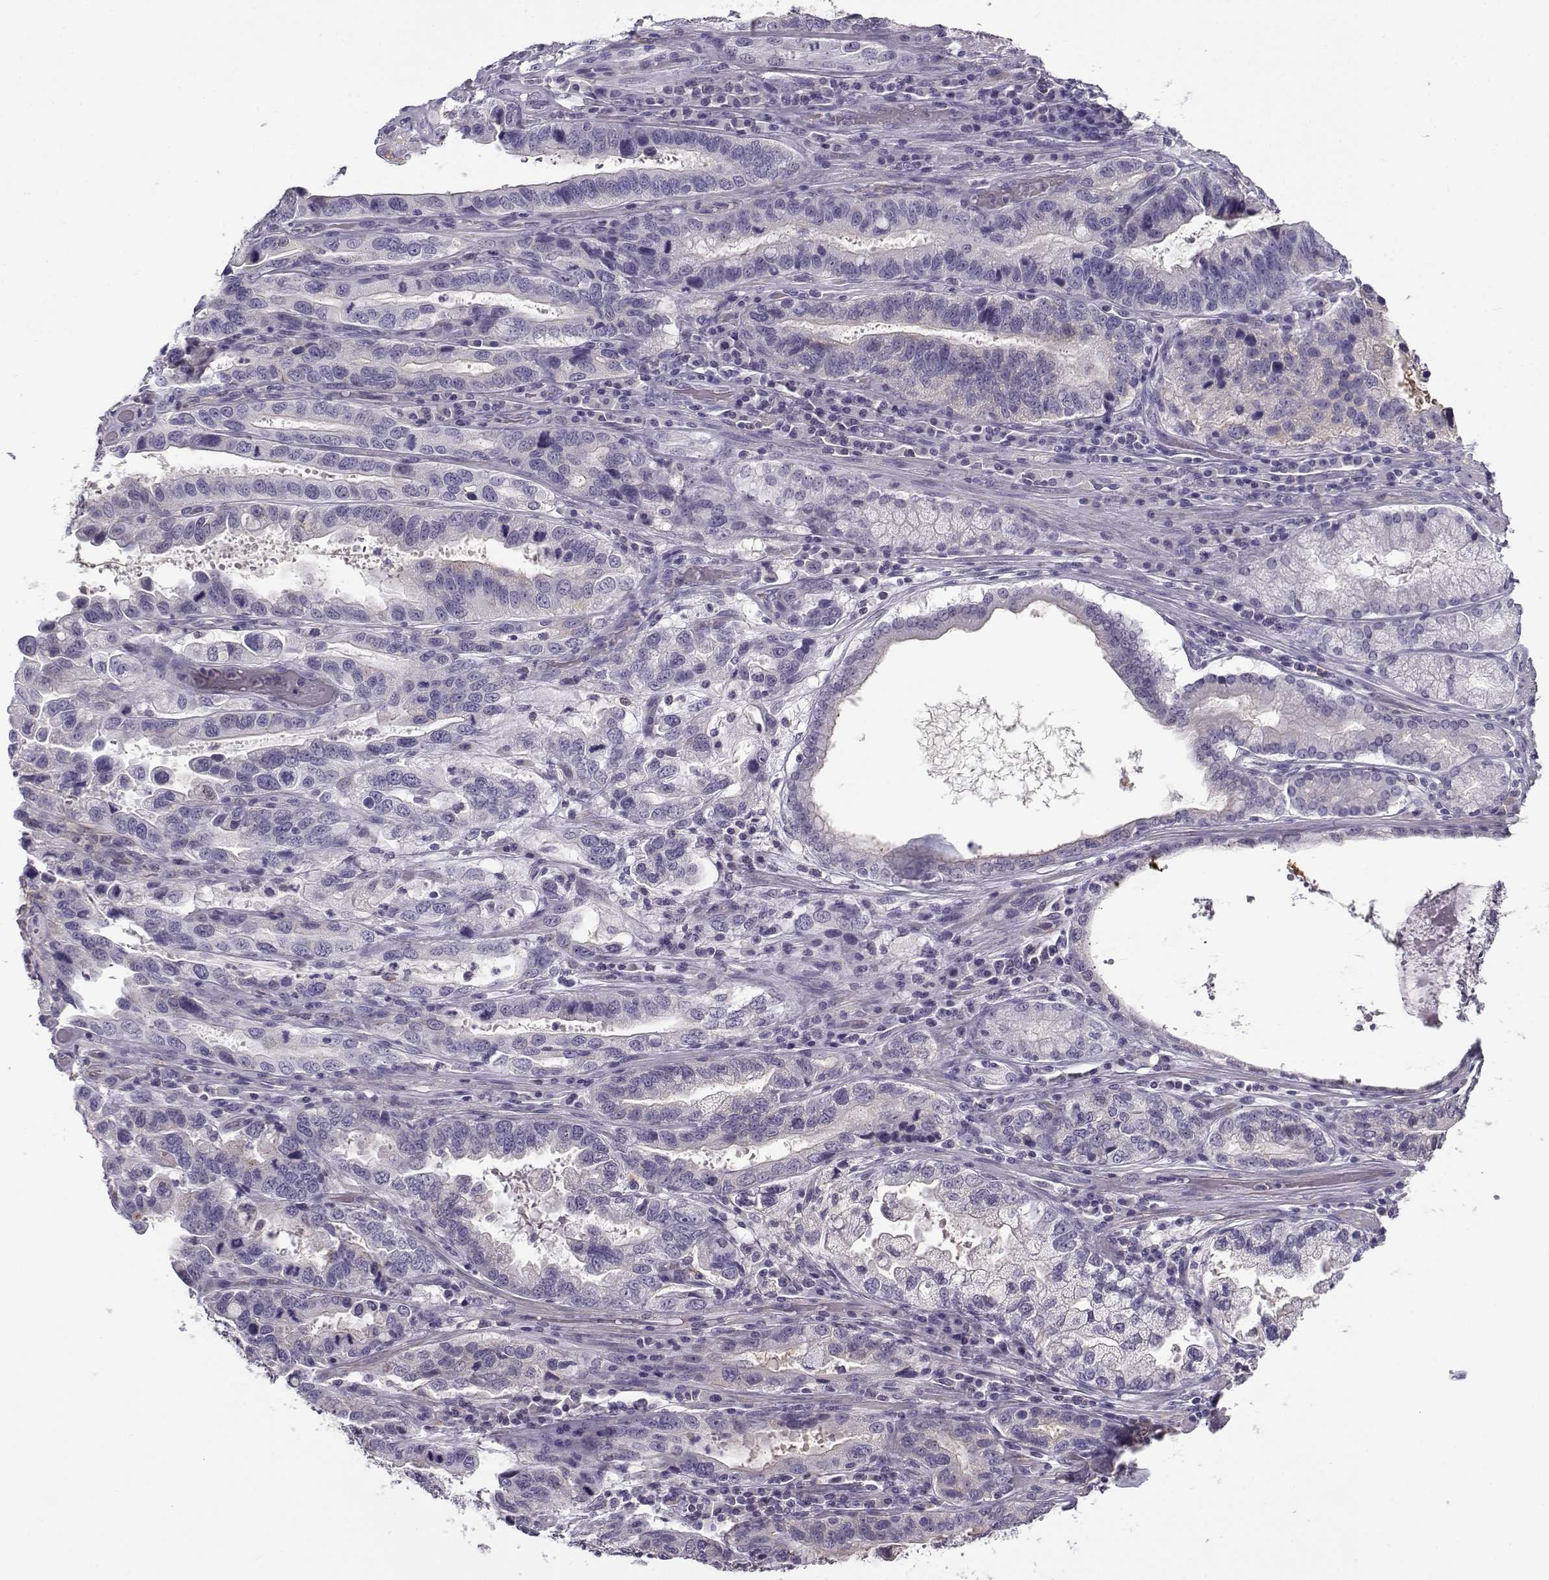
{"staining": {"intensity": "negative", "quantity": "none", "location": "none"}, "tissue": "stomach cancer", "cell_type": "Tumor cells", "image_type": "cancer", "snomed": [{"axis": "morphology", "description": "Adenocarcinoma, NOS"}, {"axis": "topography", "description": "Stomach, lower"}], "caption": "Immunohistochemical staining of human stomach adenocarcinoma demonstrates no significant positivity in tumor cells.", "gene": "UCP3", "patient": {"sex": "female", "age": 76}}